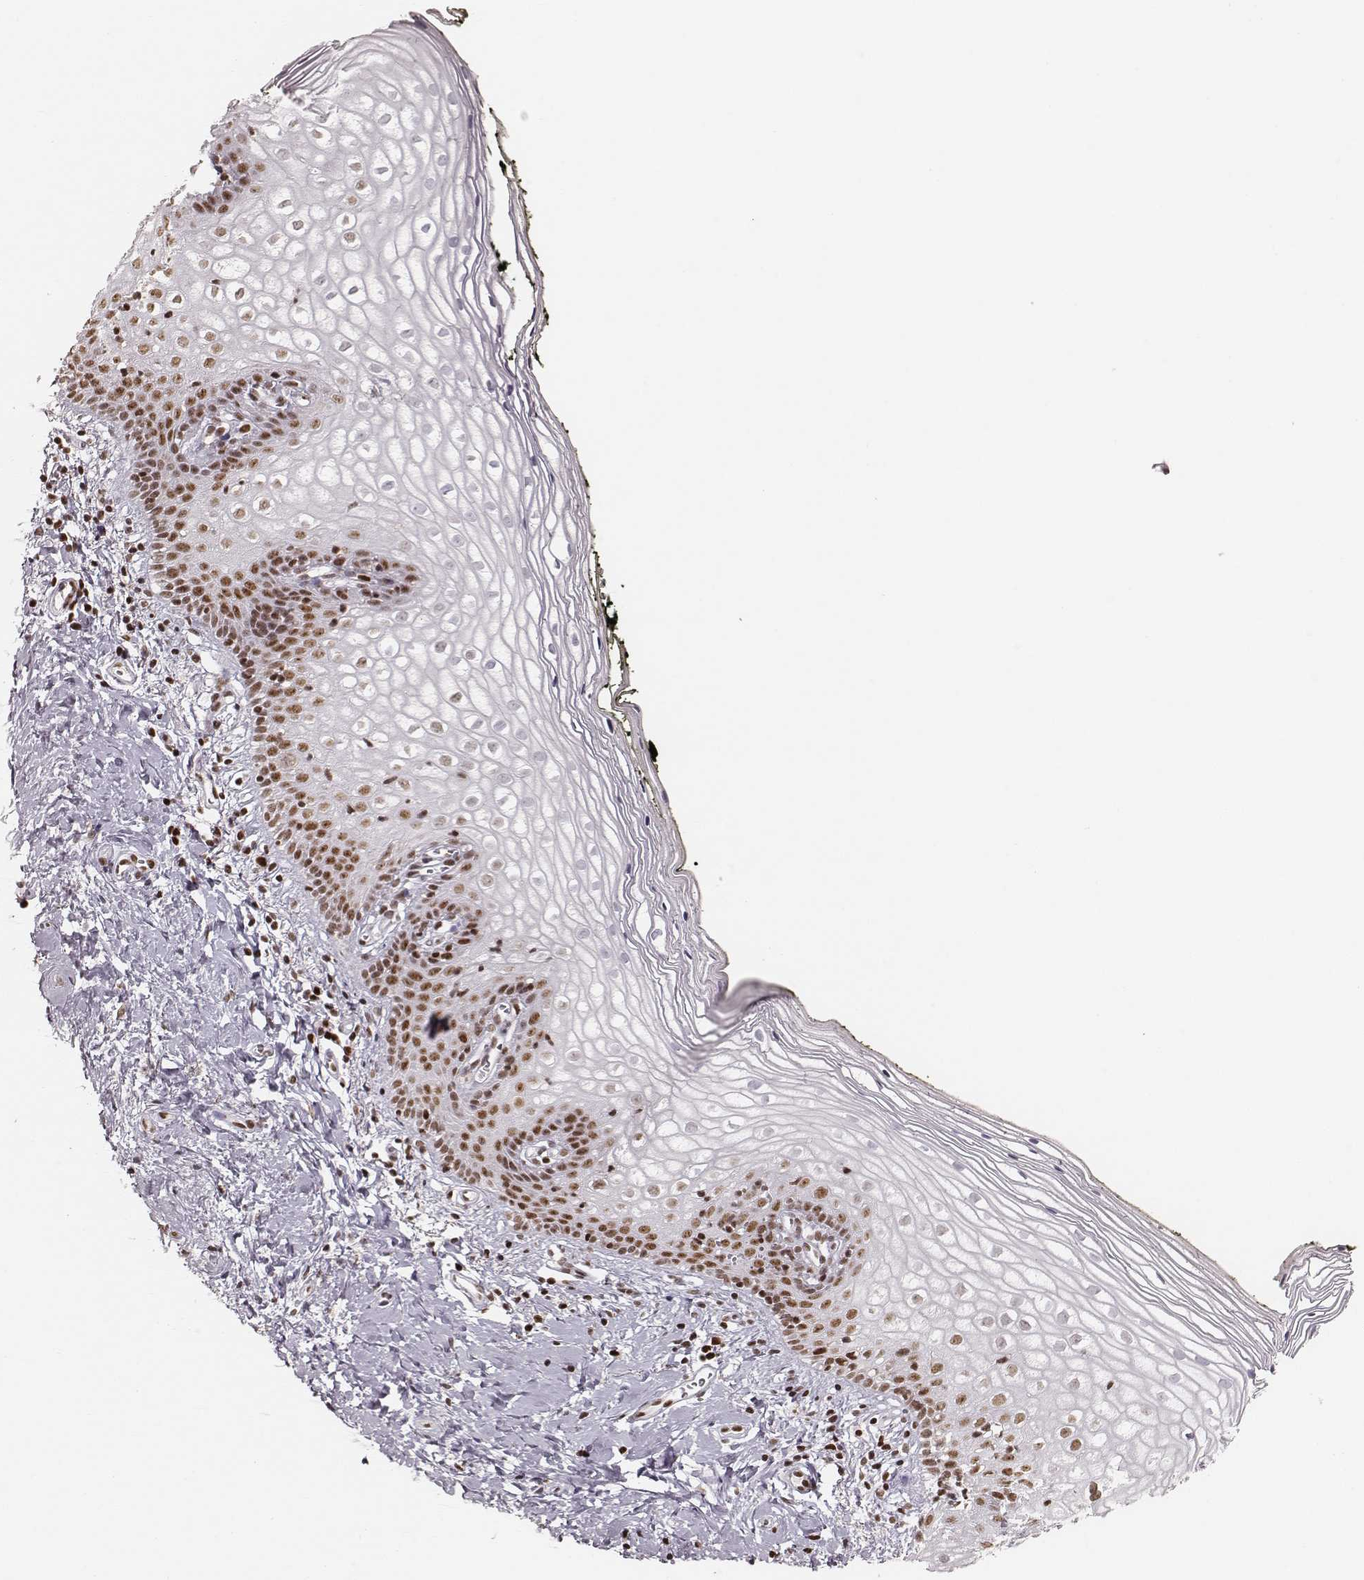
{"staining": {"intensity": "moderate", "quantity": "25%-75%", "location": "cytoplasmic/membranous"}, "tissue": "vagina", "cell_type": "Squamous epithelial cells", "image_type": "normal", "snomed": [{"axis": "morphology", "description": "Normal tissue, NOS"}, {"axis": "topography", "description": "Vagina"}], "caption": "IHC photomicrograph of benign vagina stained for a protein (brown), which reveals medium levels of moderate cytoplasmic/membranous positivity in about 25%-75% of squamous epithelial cells.", "gene": "PARP1", "patient": {"sex": "female", "age": 47}}